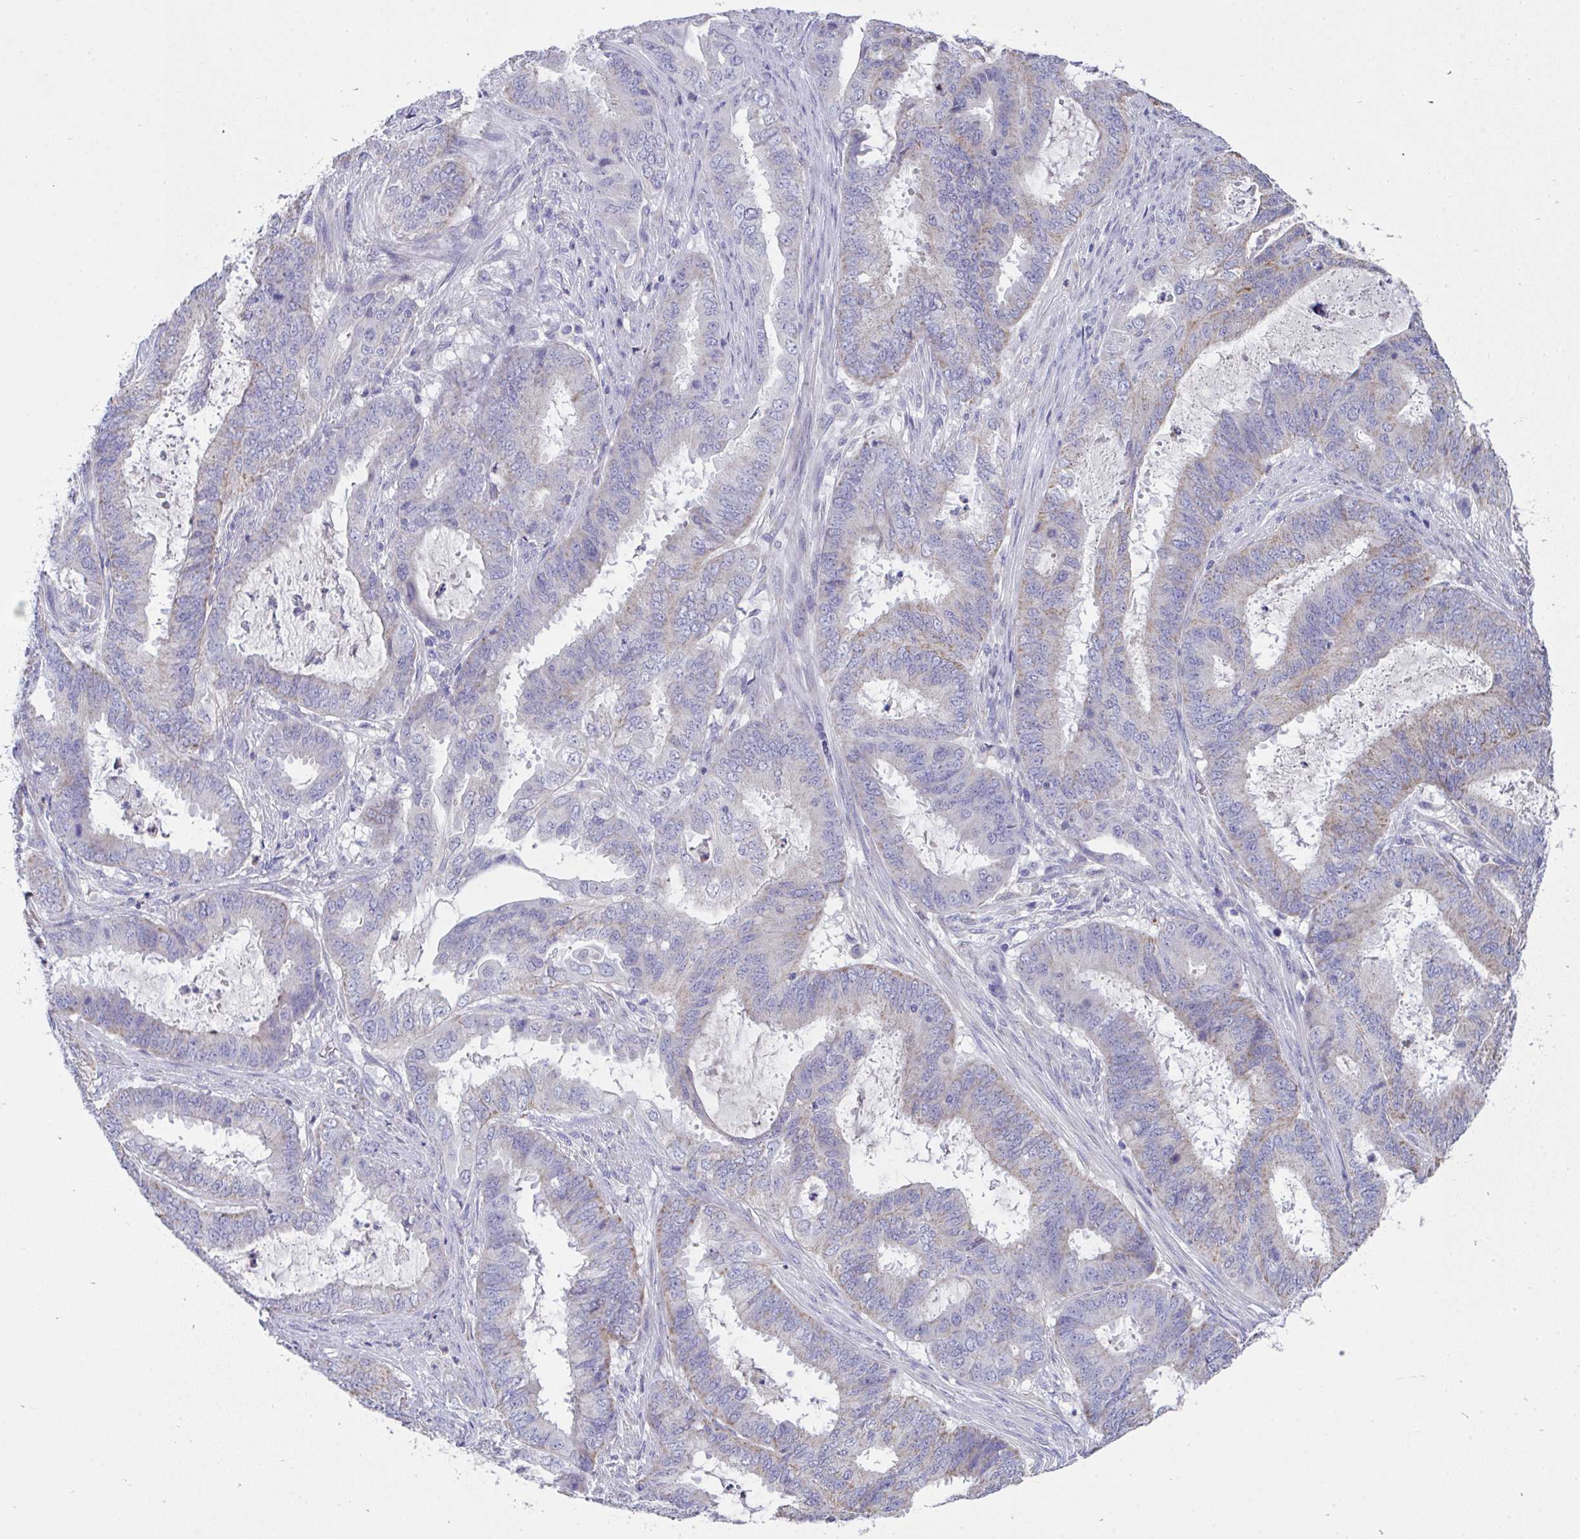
{"staining": {"intensity": "weak", "quantity": "<25%", "location": "cytoplasmic/membranous"}, "tissue": "endometrial cancer", "cell_type": "Tumor cells", "image_type": "cancer", "snomed": [{"axis": "morphology", "description": "Adenocarcinoma, NOS"}, {"axis": "topography", "description": "Endometrium"}], "caption": "Tumor cells show no significant protein expression in endometrial cancer.", "gene": "COA5", "patient": {"sex": "female", "age": 51}}